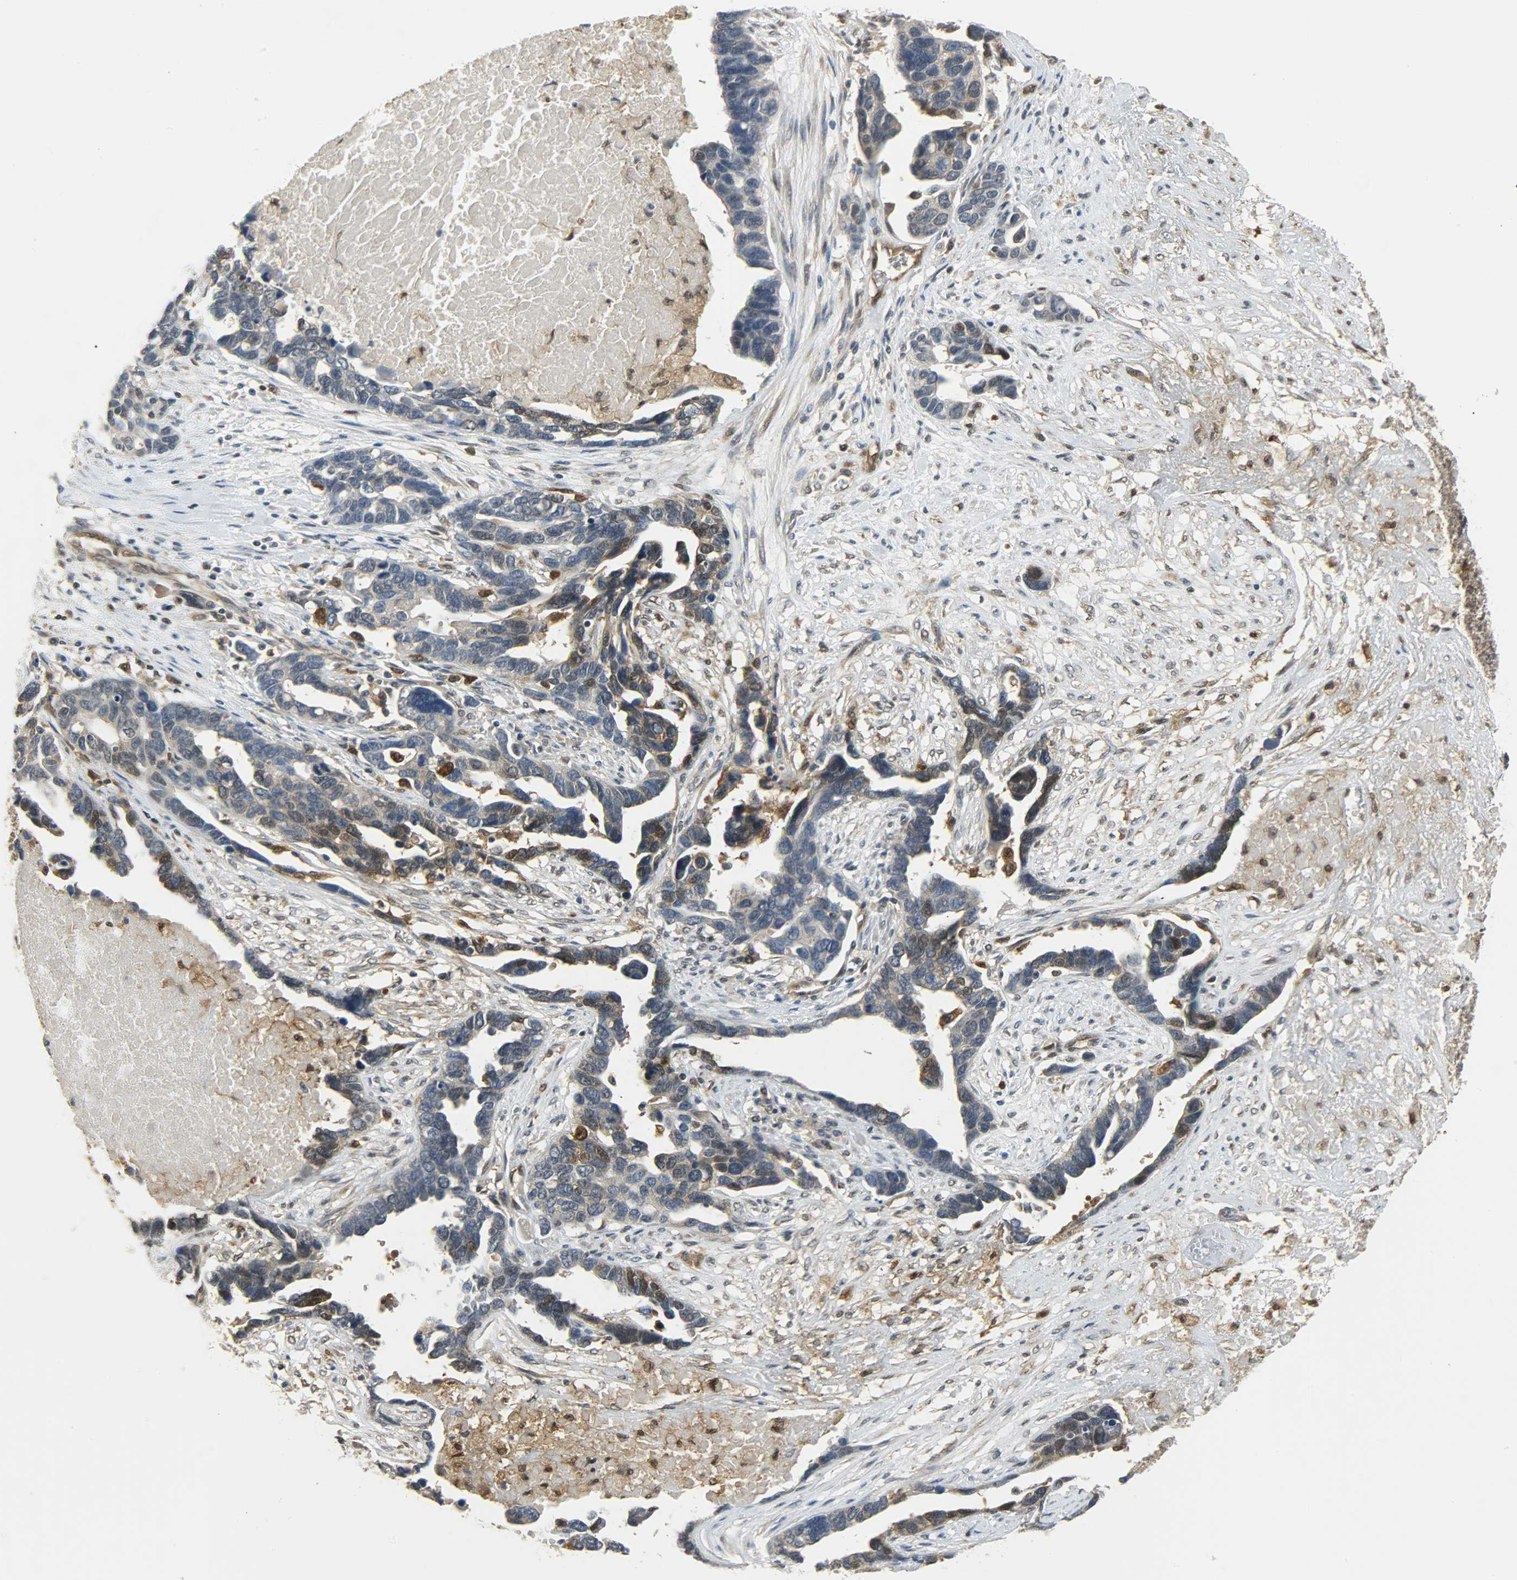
{"staining": {"intensity": "strong", "quantity": "25%-75%", "location": "cytoplasmic/membranous,nuclear"}, "tissue": "ovarian cancer", "cell_type": "Tumor cells", "image_type": "cancer", "snomed": [{"axis": "morphology", "description": "Cystadenocarcinoma, serous, NOS"}, {"axis": "topography", "description": "Ovary"}], "caption": "Immunohistochemical staining of human ovarian serous cystadenocarcinoma exhibits strong cytoplasmic/membranous and nuclear protein positivity in about 25%-75% of tumor cells. (DAB IHC with brightfield microscopy, high magnification).", "gene": "EIF4EBP1", "patient": {"sex": "female", "age": 54}}